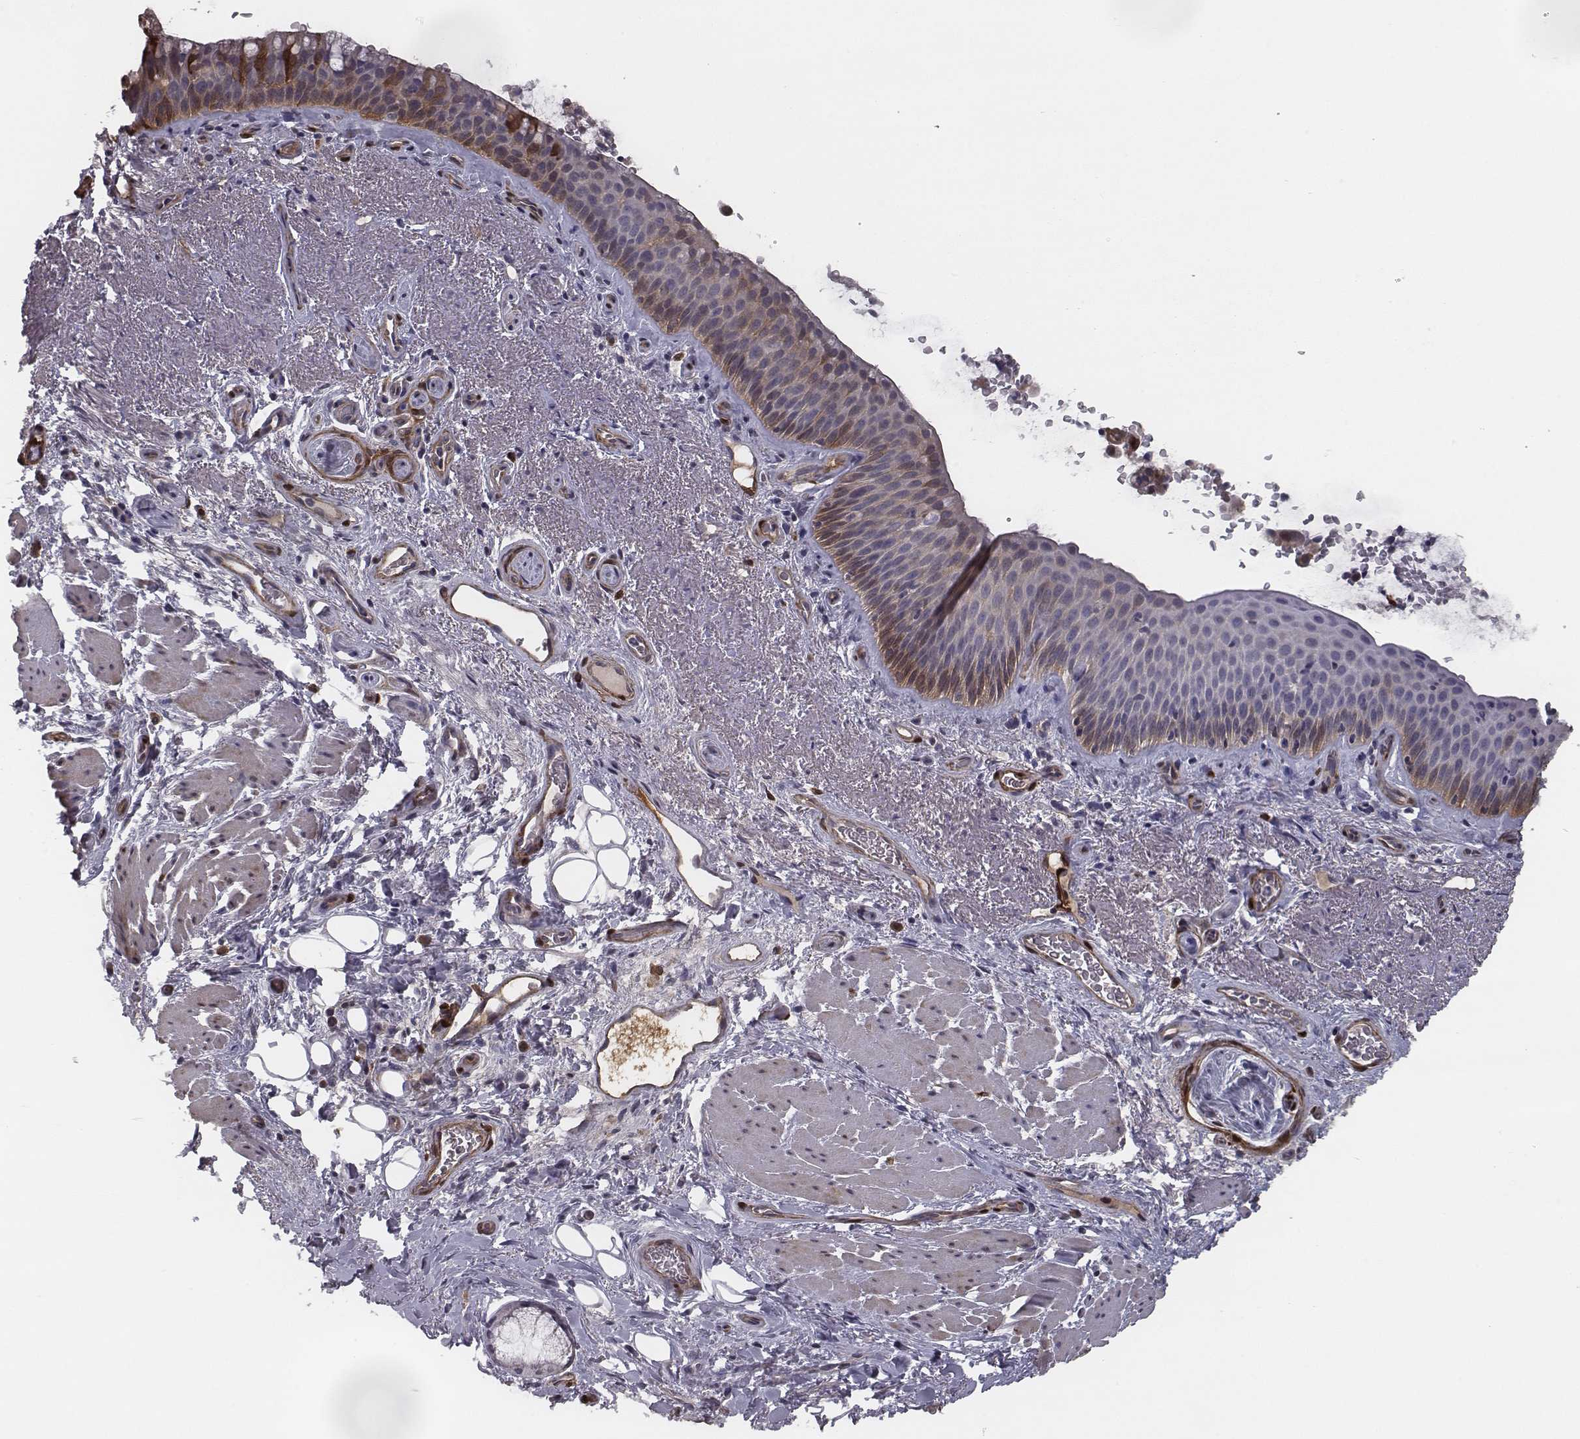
{"staining": {"intensity": "strong", "quantity": "<25%", "location": "cytoplasmic/membranous"}, "tissue": "bronchus", "cell_type": "Respiratory epithelial cells", "image_type": "normal", "snomed": [{"axis": "morphology", "description": "Normal tissue, NOS"}, {"axis": "topography", "description": "Bronchus"}], "caption": "Immunohistochemistry micrograph of unremarkable bronchus stained for a protein (brown), which displays medium levels of strong cytoplasmic/membranous expression in approximately <25% of respiratory epithelial cells.", "gene": "ISYNA1", "patient": {"sex": "male", "age": 48}}